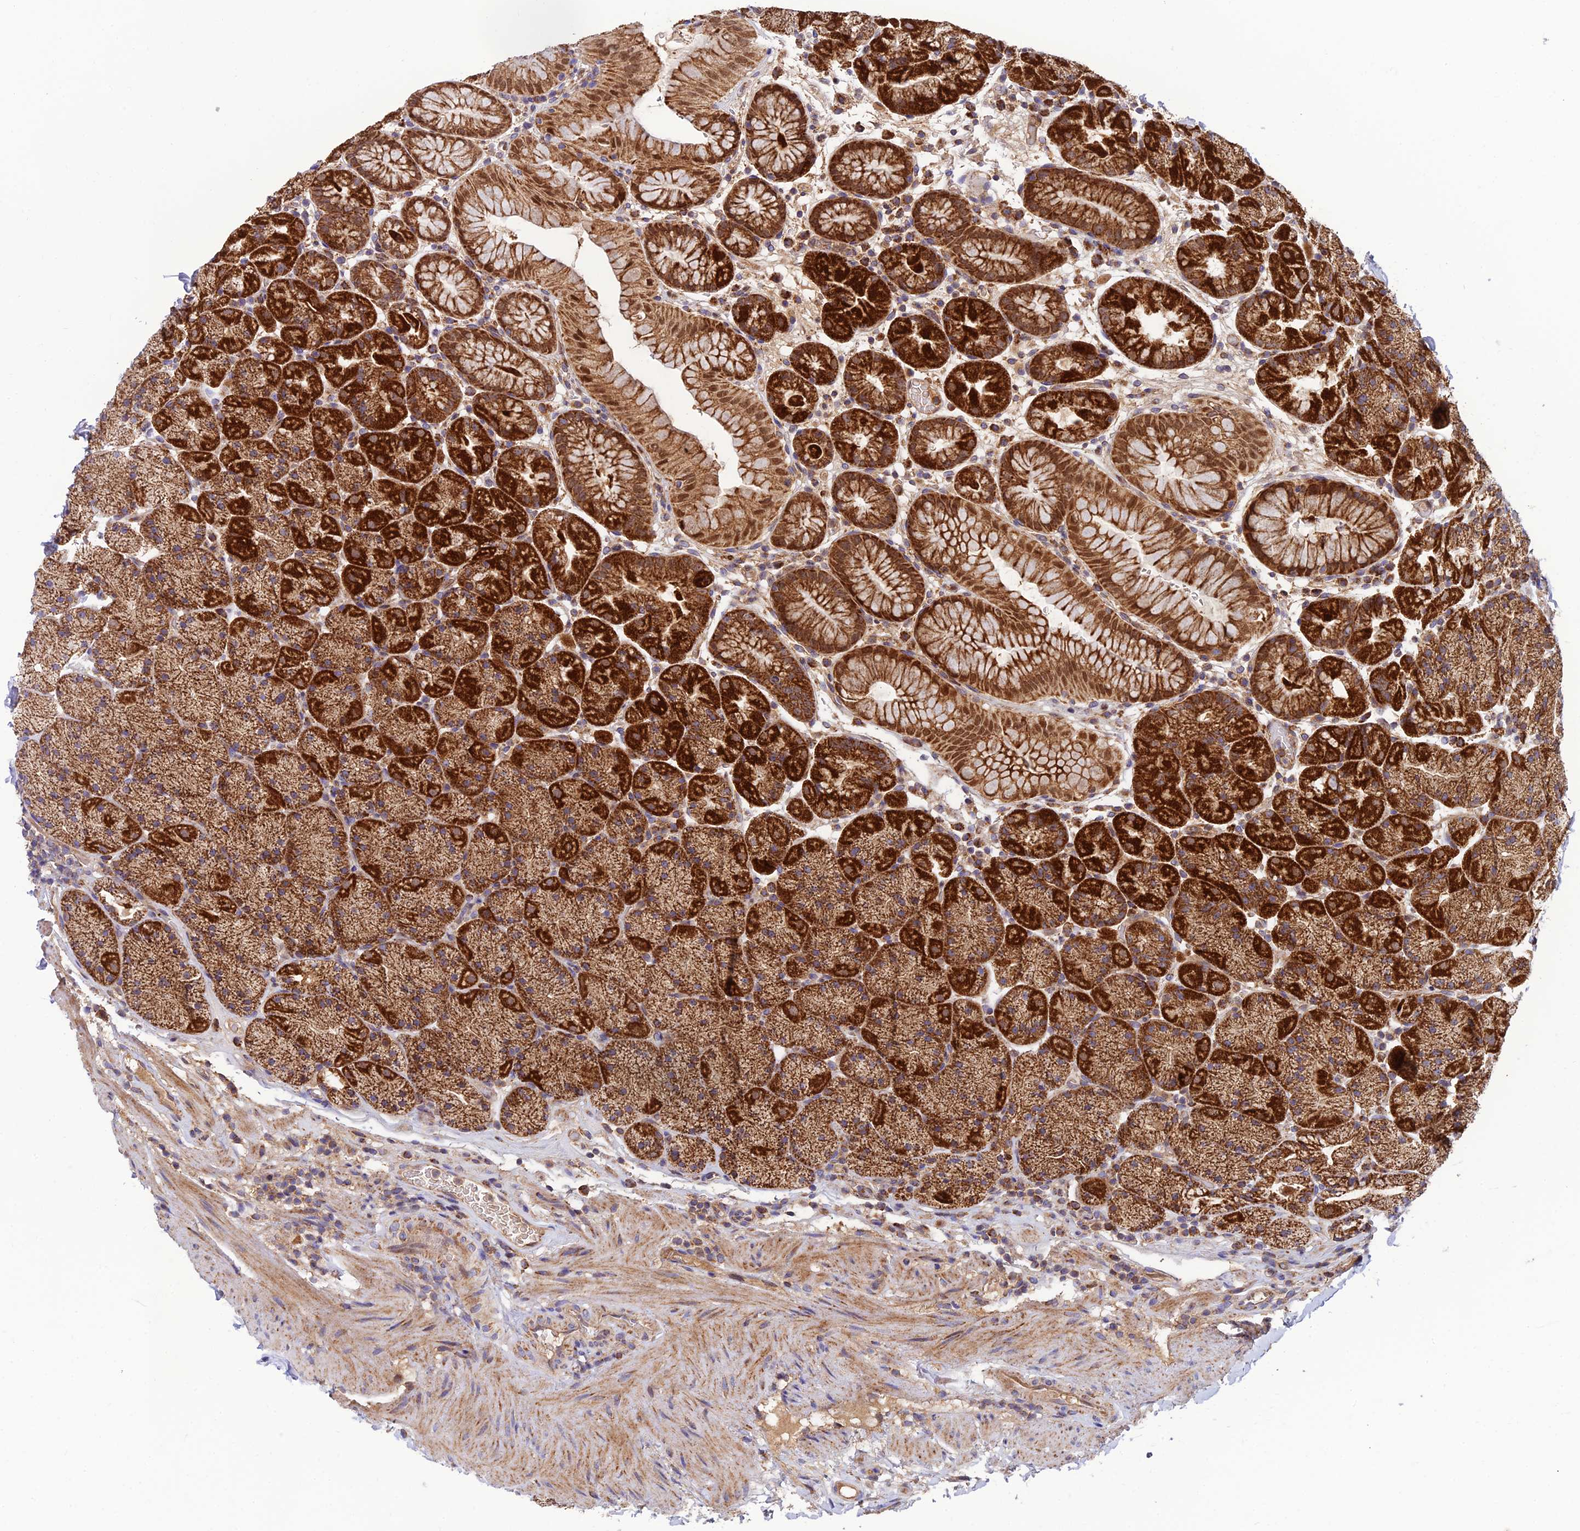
{"staining": {"intensity": "strong", "quantity": ">75%", "location": "cytoplasmic/membranous,nuclear"}, "tissue": "stomach", "cell_type": "Glandular cells", "image_type": "normal", "snomed": [{"axis": "morphology", "description": "Normal tissue, NOS"}, {"axis": "topography", "description": "Stomach, upper"}, {"axis": "topography", "description": "Stomach, lower"}], "caption": "DAB (3,3'-diaminobenzidine) immunohistochemical staining of unremarkable human stomach reveals strong cytoplasmic/membranous,nuclear protein staining in approximately >75% of glandular cells.", "gene": "PODNL1", "patient": {"sex": "male", "age": 67}}